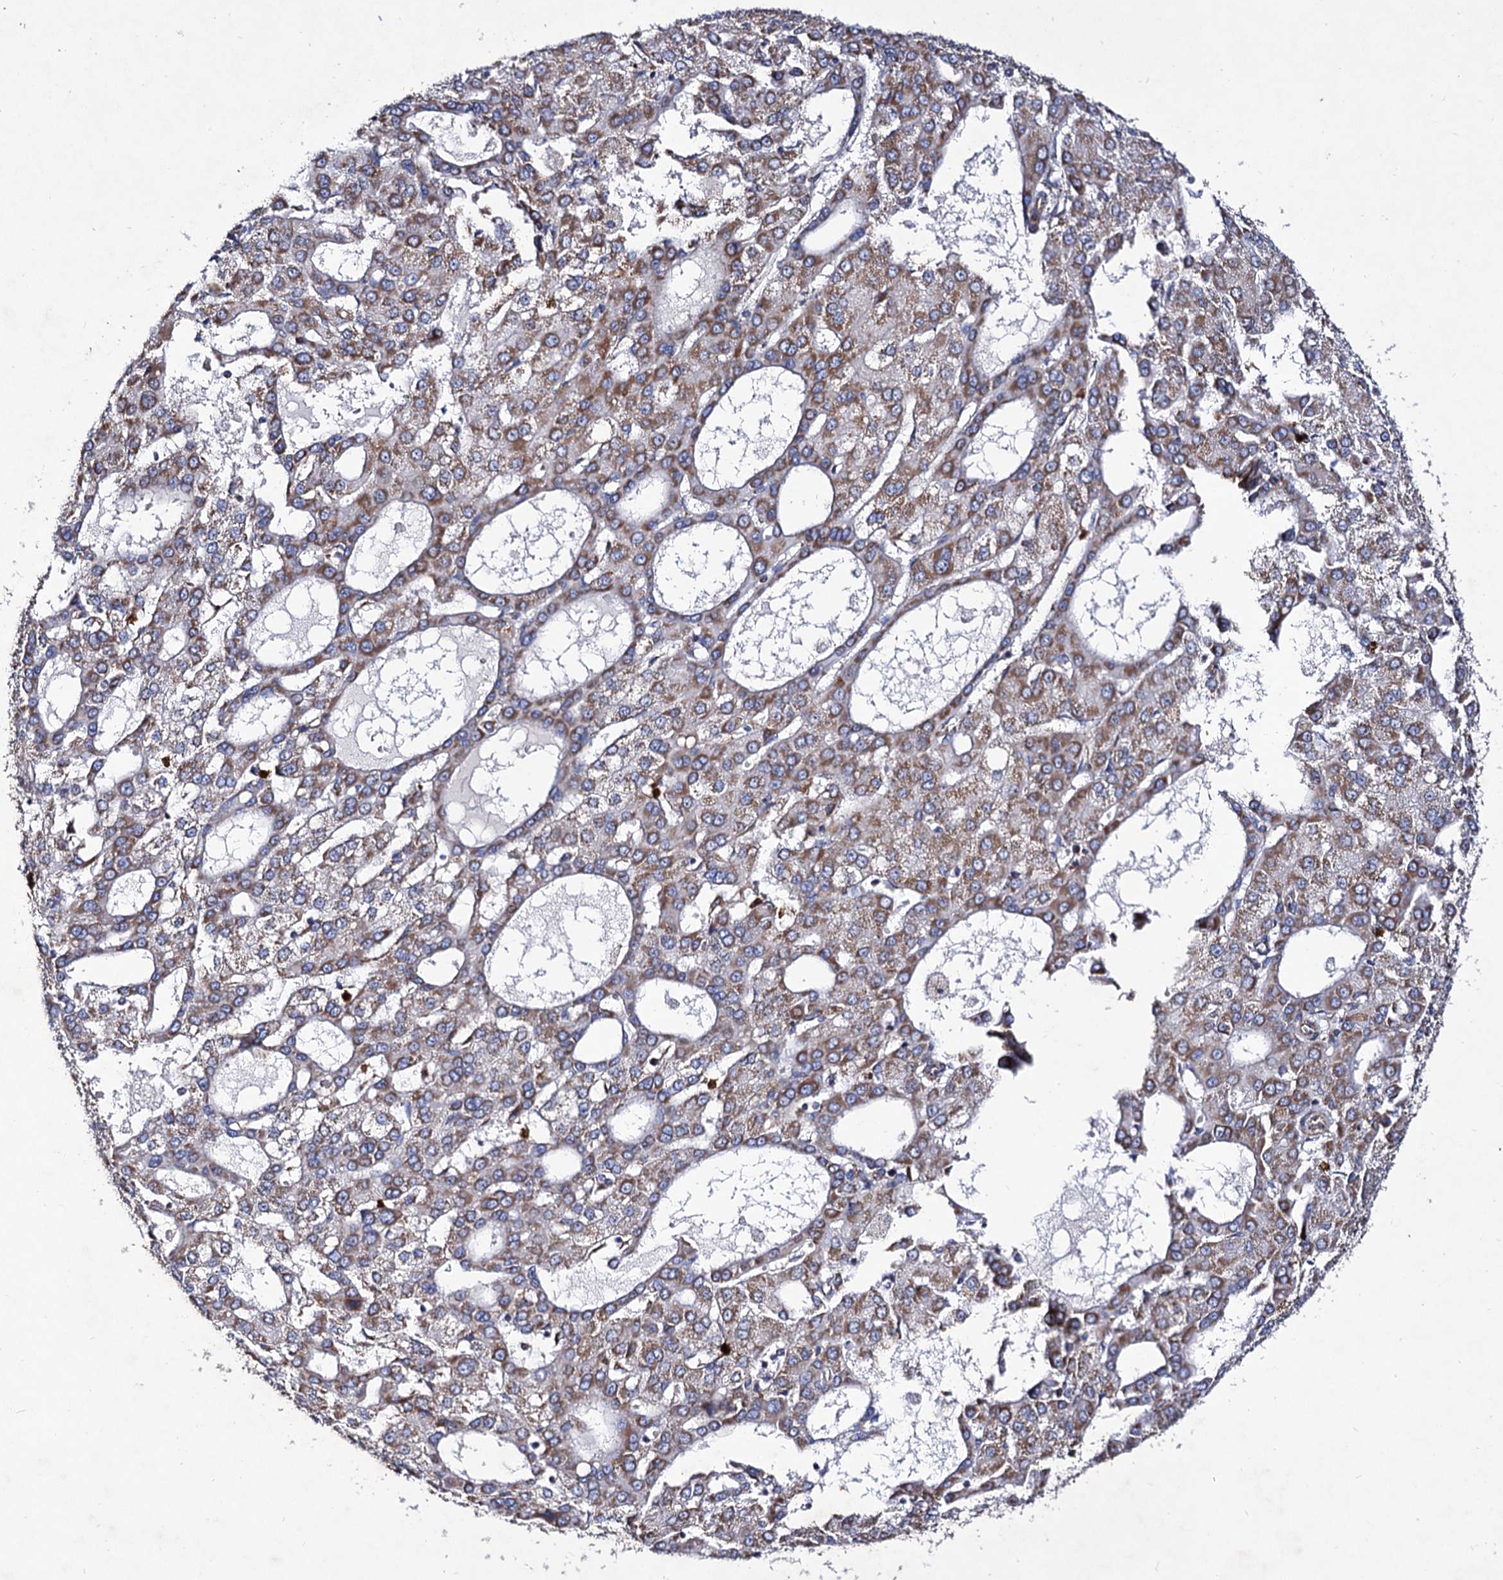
{"staining": {"intensity": "weak", "quantity": "25%-75%", "location": "cytoplasmic/membranous"}, "tissue": "liver cancer", "cell_type": "Tumor cells", "image_type": "cancer", "snomed": [{"axis": "morphology", "description": "Carcinoma, Hepatocellular, NOS"}, {"axis": "topography", "description": "Liver"}], "caption": "Immunohistochemical staining of human liver cancer (hepatocellular carcinoma) shows low levels of weak cytoplasmic/membranous positivity in about 25%-75% of tumor cells. (DAB = brown stain, brightfield microscopy at high magnification).", "gene": "ACAD9", "patient": {"sex": "male", "age": 47}}